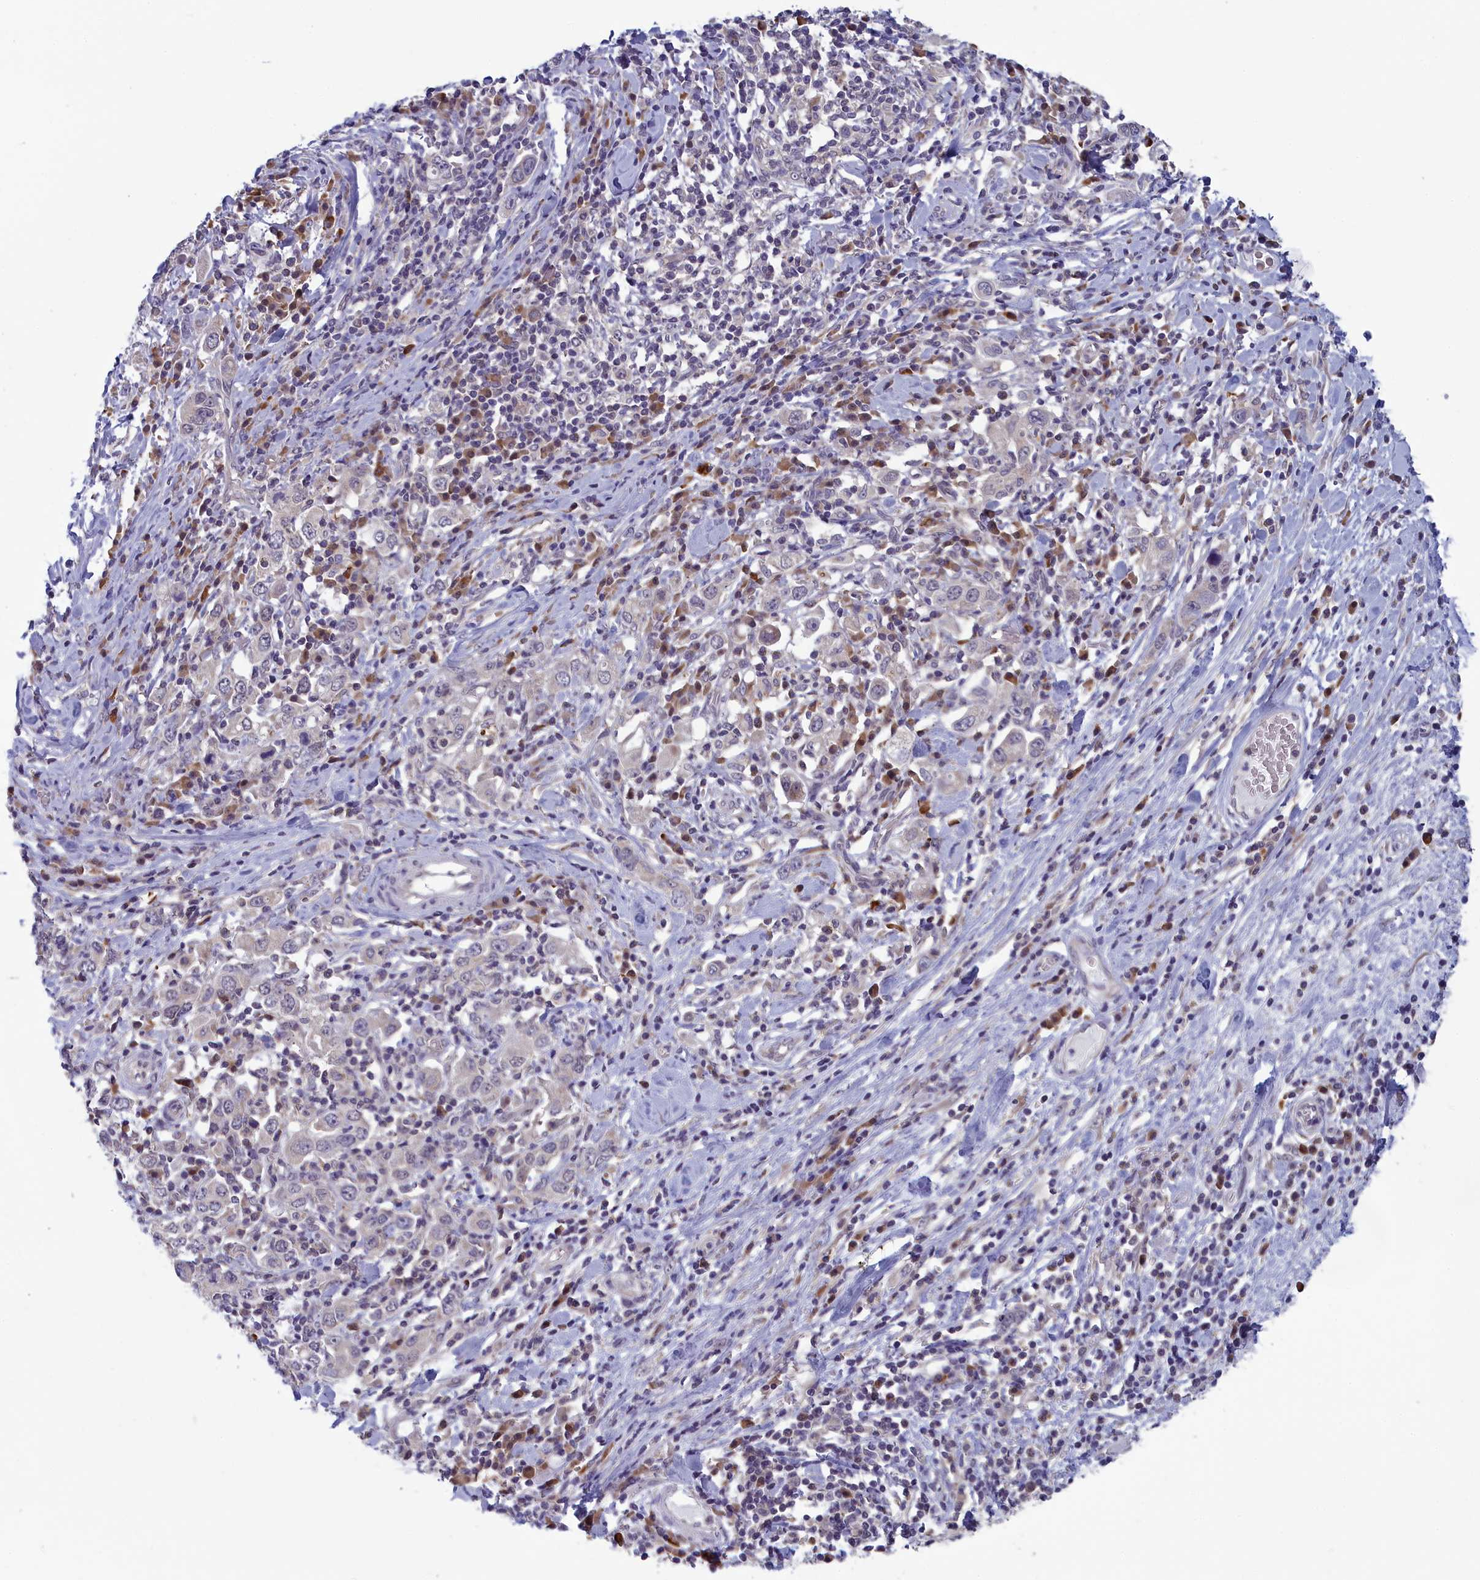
{"staining": {"intensity": "negative", "quantity": "none", "location": "none"}, "tissue": "stomach cancer", "cell_type": "Tumor cells", "image_type": "cancer", "snomed": [{"axis": "morphology", "description": "Adenocarcinoma, NOS"}, {"axis": "topography", "description": "Stomach, upper"}], "caption": "IHC of human adenocarcinoma (stomach) shows no expression in tumor cells.", "gene": "MRI1", "patient": {"sex": "male", "age": 62}}